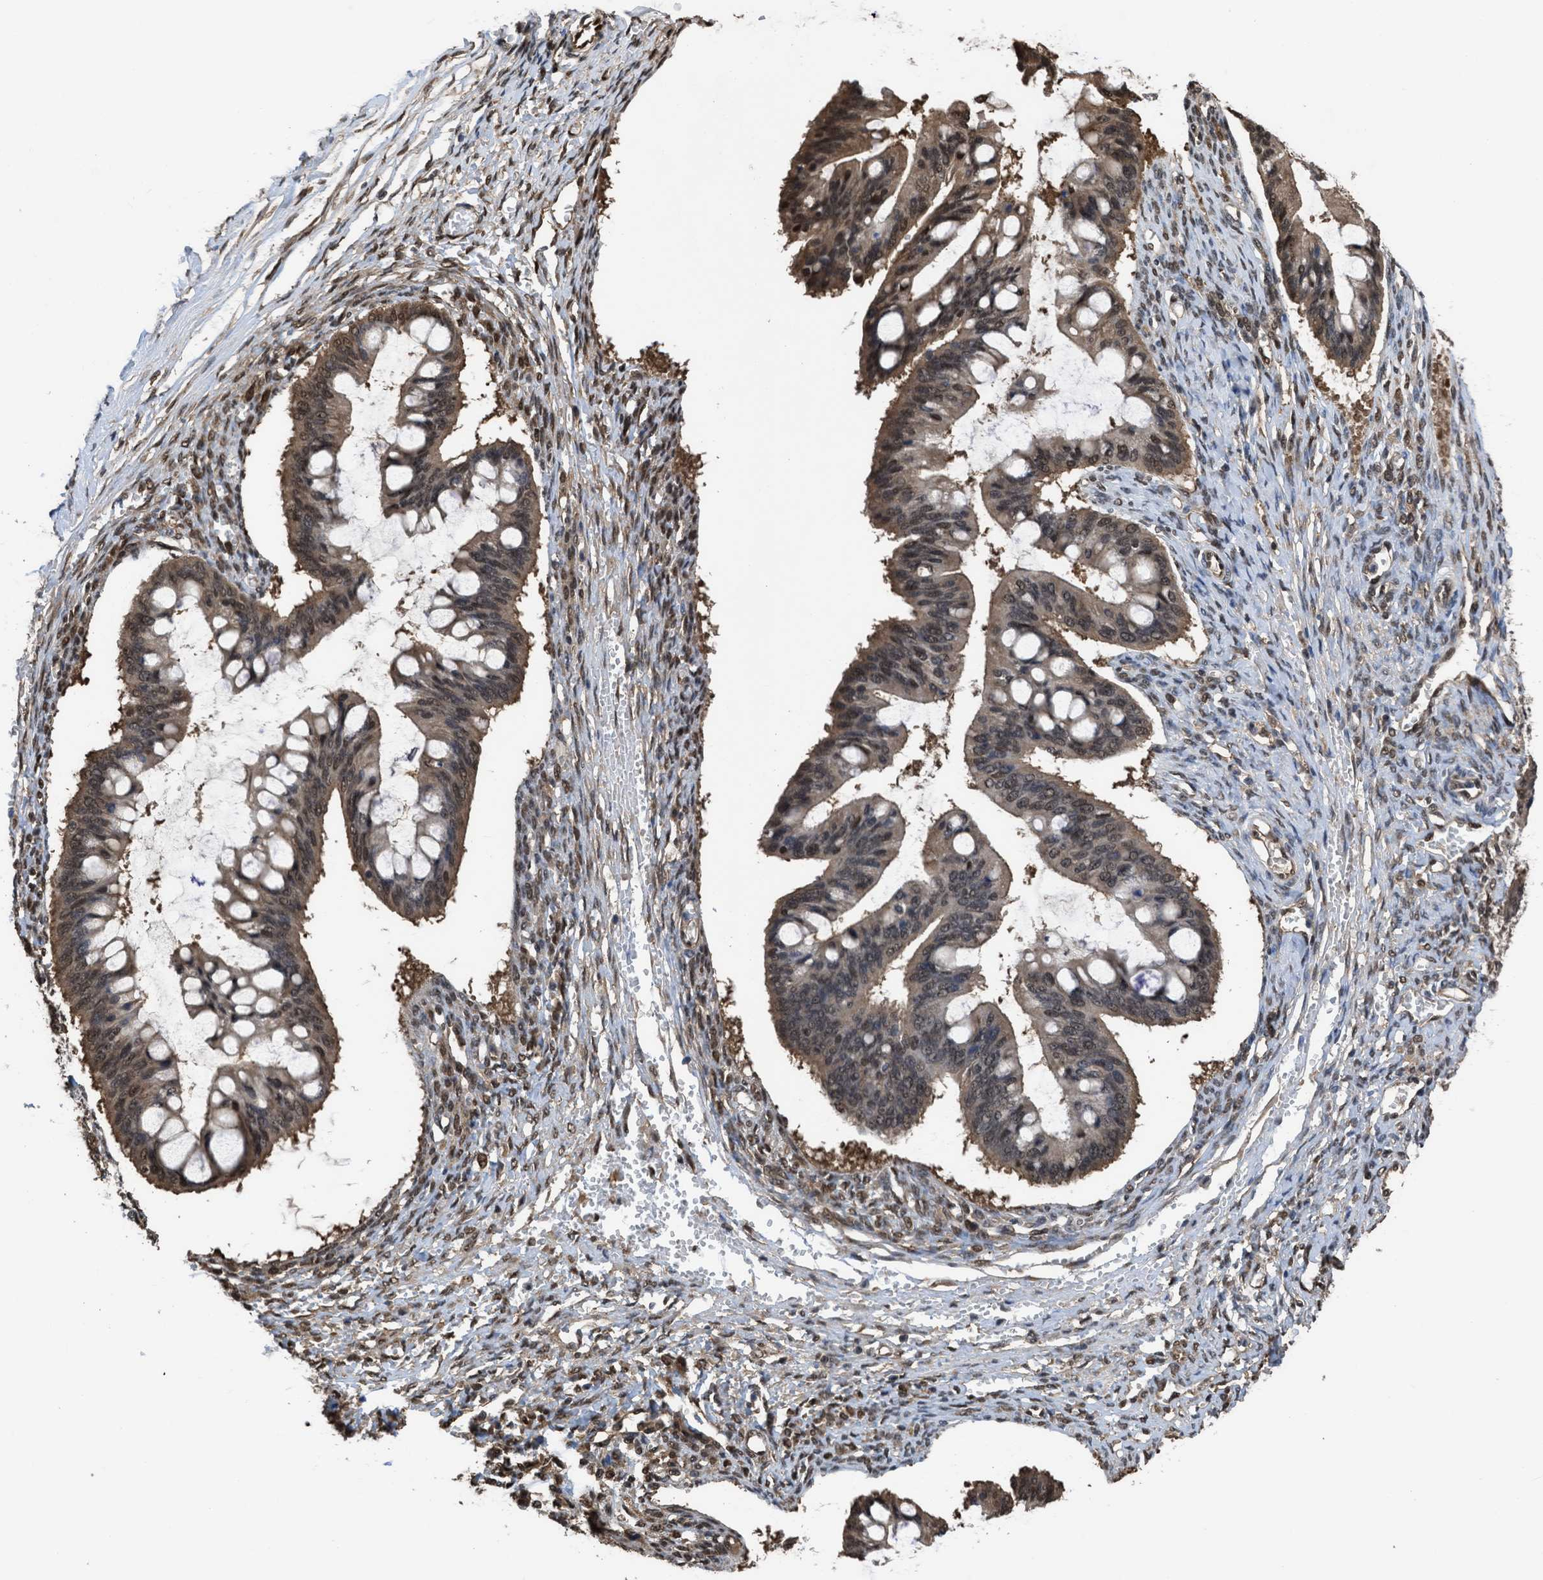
{"staining": {"intensity": "moderate", "quantity": ">75%", "location": "cytoplasmic/membranous,nuclear"}, "tissue": "ovarian cancer", "cell_type": "Tumor cells", "image_type": "cancer", "snomed": [{"axis": "morphology", "description": "Cystadenocarcinoma, mucinous, NOS"}, {"axis": "topography", "description": "Ovary"}], "caption": "An immunohistochemistry (IHC) image of tumor tissue is shown. Protein staining in brown highlights moderate cytoplasmic/membranous and nuclear positivity in ovarian mucinous cystadenocarcinoma within tumor cells.", "gene": "YWHAG", "patient": {"sex": "female", "age": 73}}